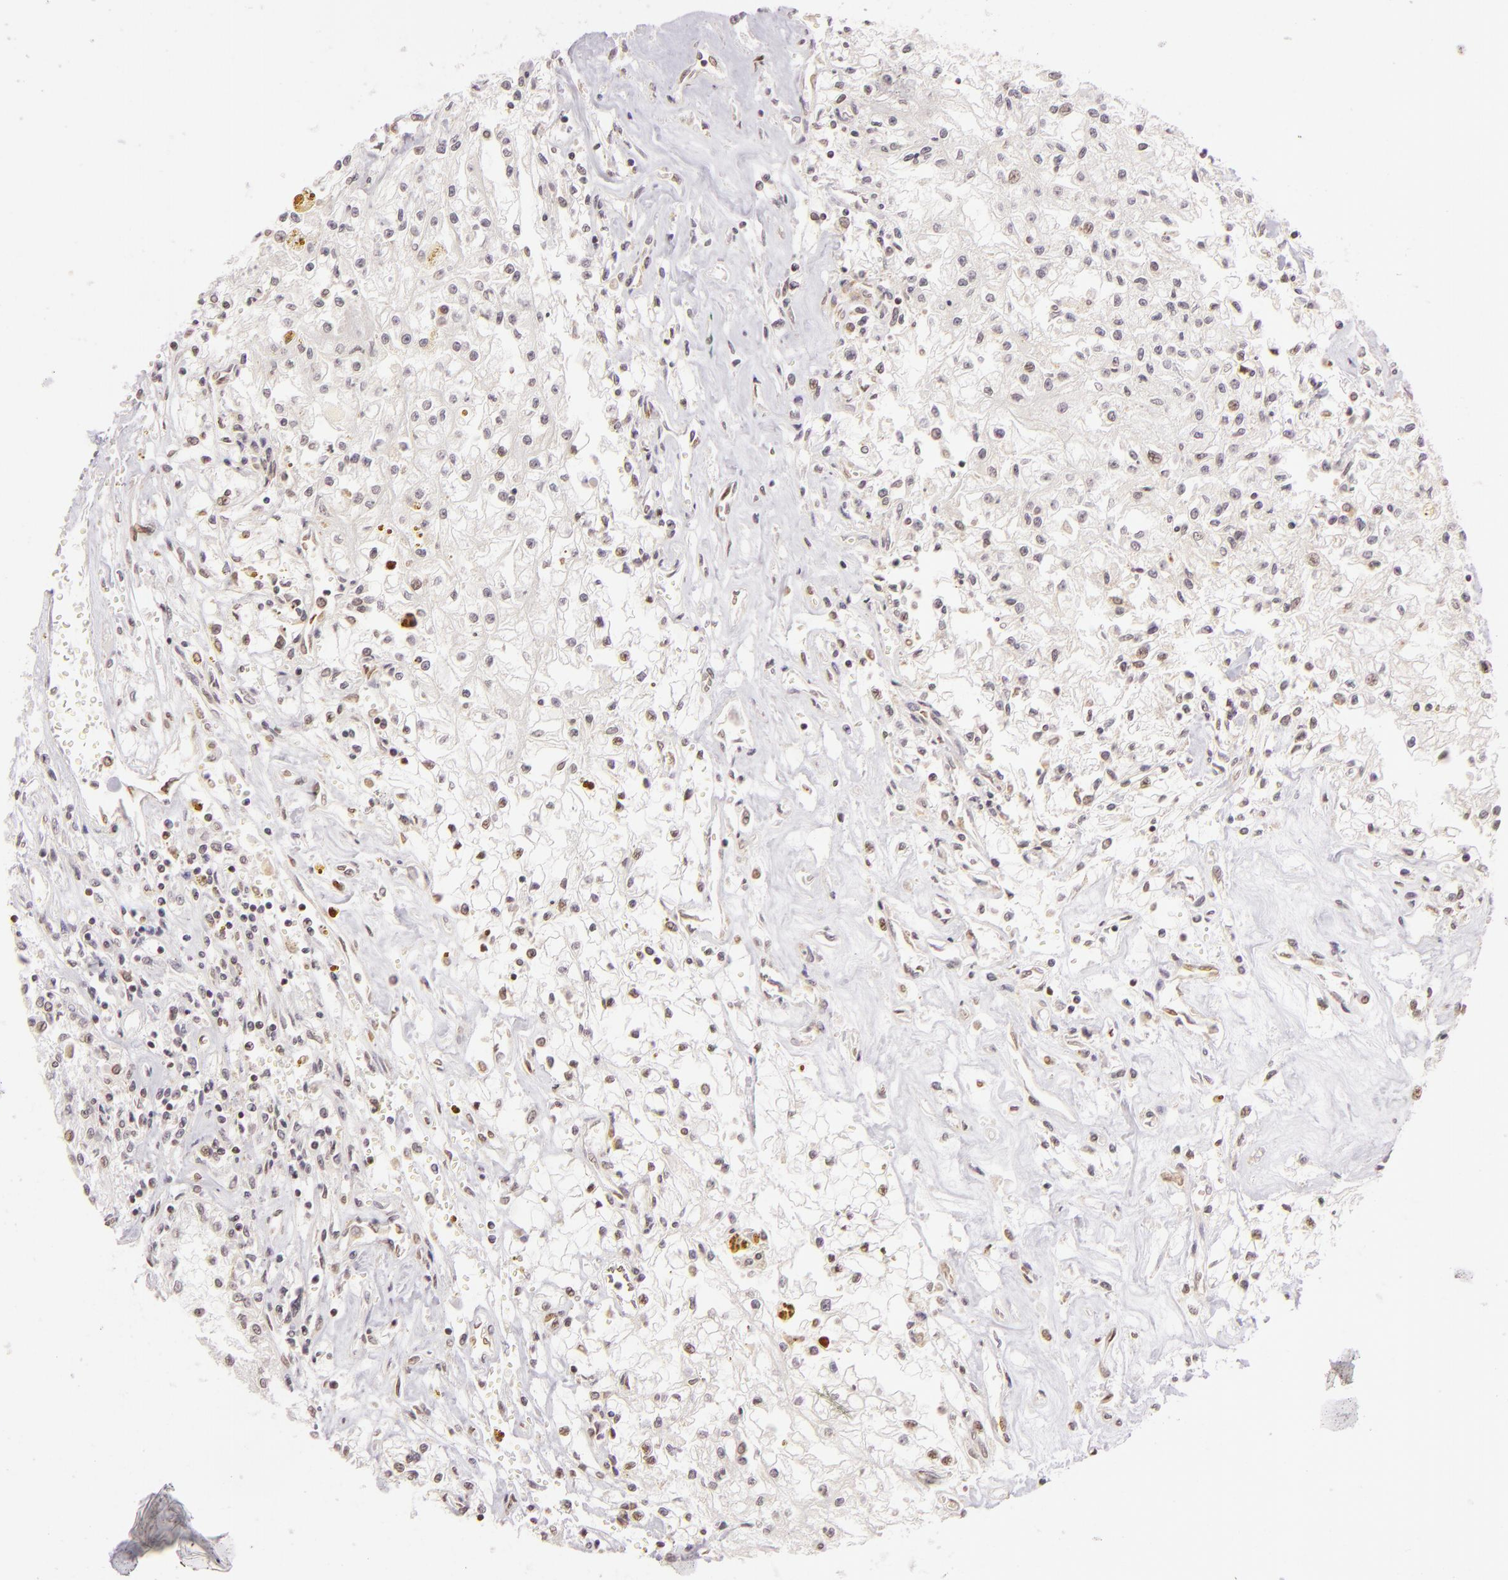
{"staining": {"intensity": "weak", "quantity": "<25%", "location": "cytoplasmic/membranous"}, "tissue": "renal cancer", "cell_type": "Tumor cells", "image_type": "cancer", "snomed": [{"axis": "morphology", "description": "Adenocarcinoma, NOS"}, {"axis": "topography", "description": "Kidney"}], "caption": "IHC photomicrograph of neoplastic tissue: renal cancer (adenocarcinoma) stained with DAB reveals no significant protein staining in tumor cells.", "gene": "IMPDH1", "patient": {"sex": "male", "age": 78}}